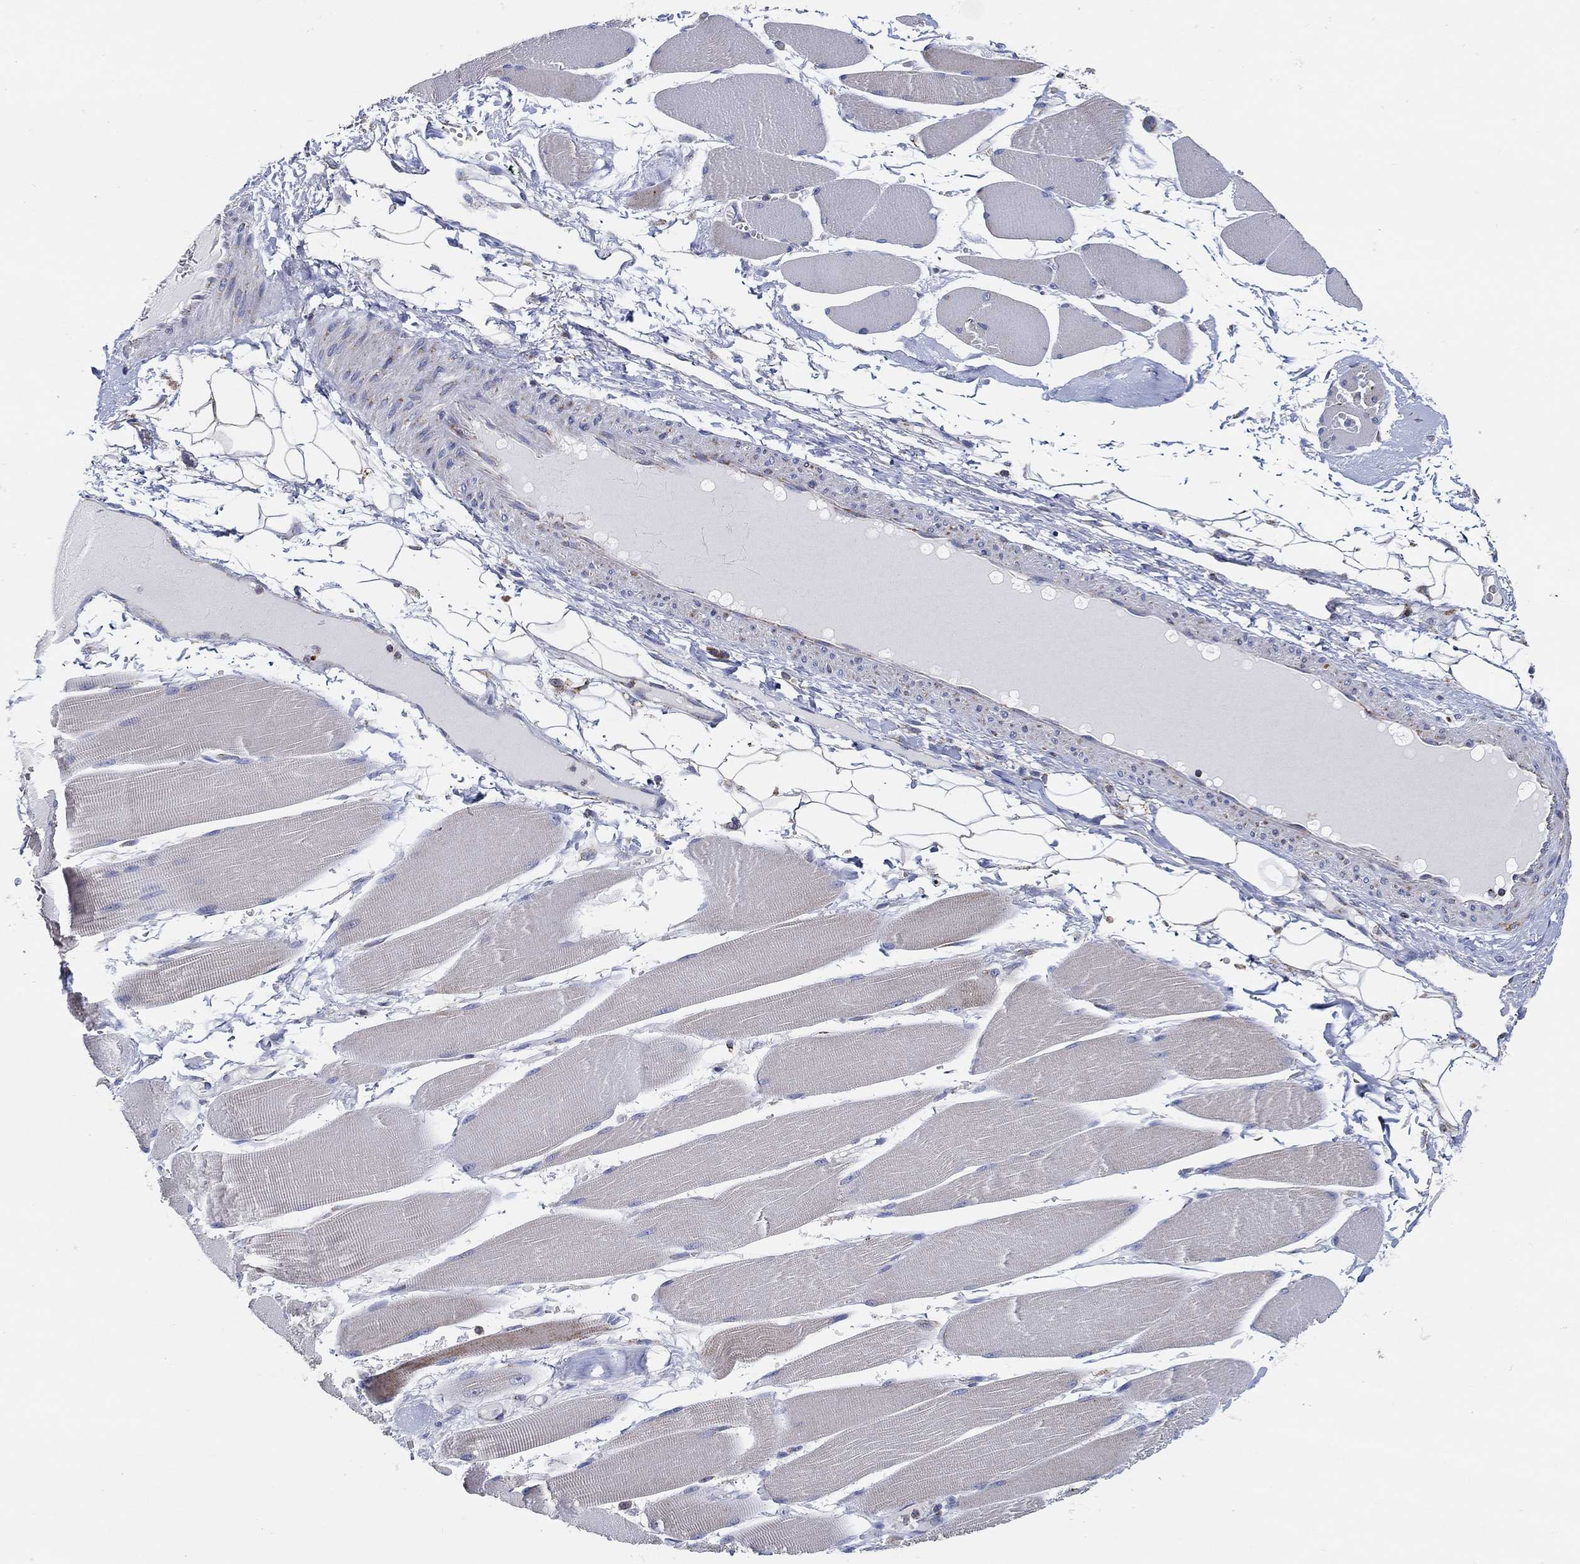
{"staining": {"intensity": "negative", "quantity": "none", "location": "none"}, "tissue": "skeletal muscle", "cell_type": "Myocytes", "image_type": "normal", "snomed": [{"axis": "morphology", "description": "Normal tissue, NOS"}, {"axis": "topography", "description": "Skeletal muscle"}], "caption": "Immunohistochemistry (IHC) image of benign skeletal muscle: human skeletal muscle stained with DAB shows no significant protein staining in myocytes. (Stains: DAB immunohistochemistry (IHC) with hematoxylin counter stain, Microscopy: brightfield microscopy at high magnification).", "gene": "GCAT", "patient": {"sex": "male", "age": 56}}